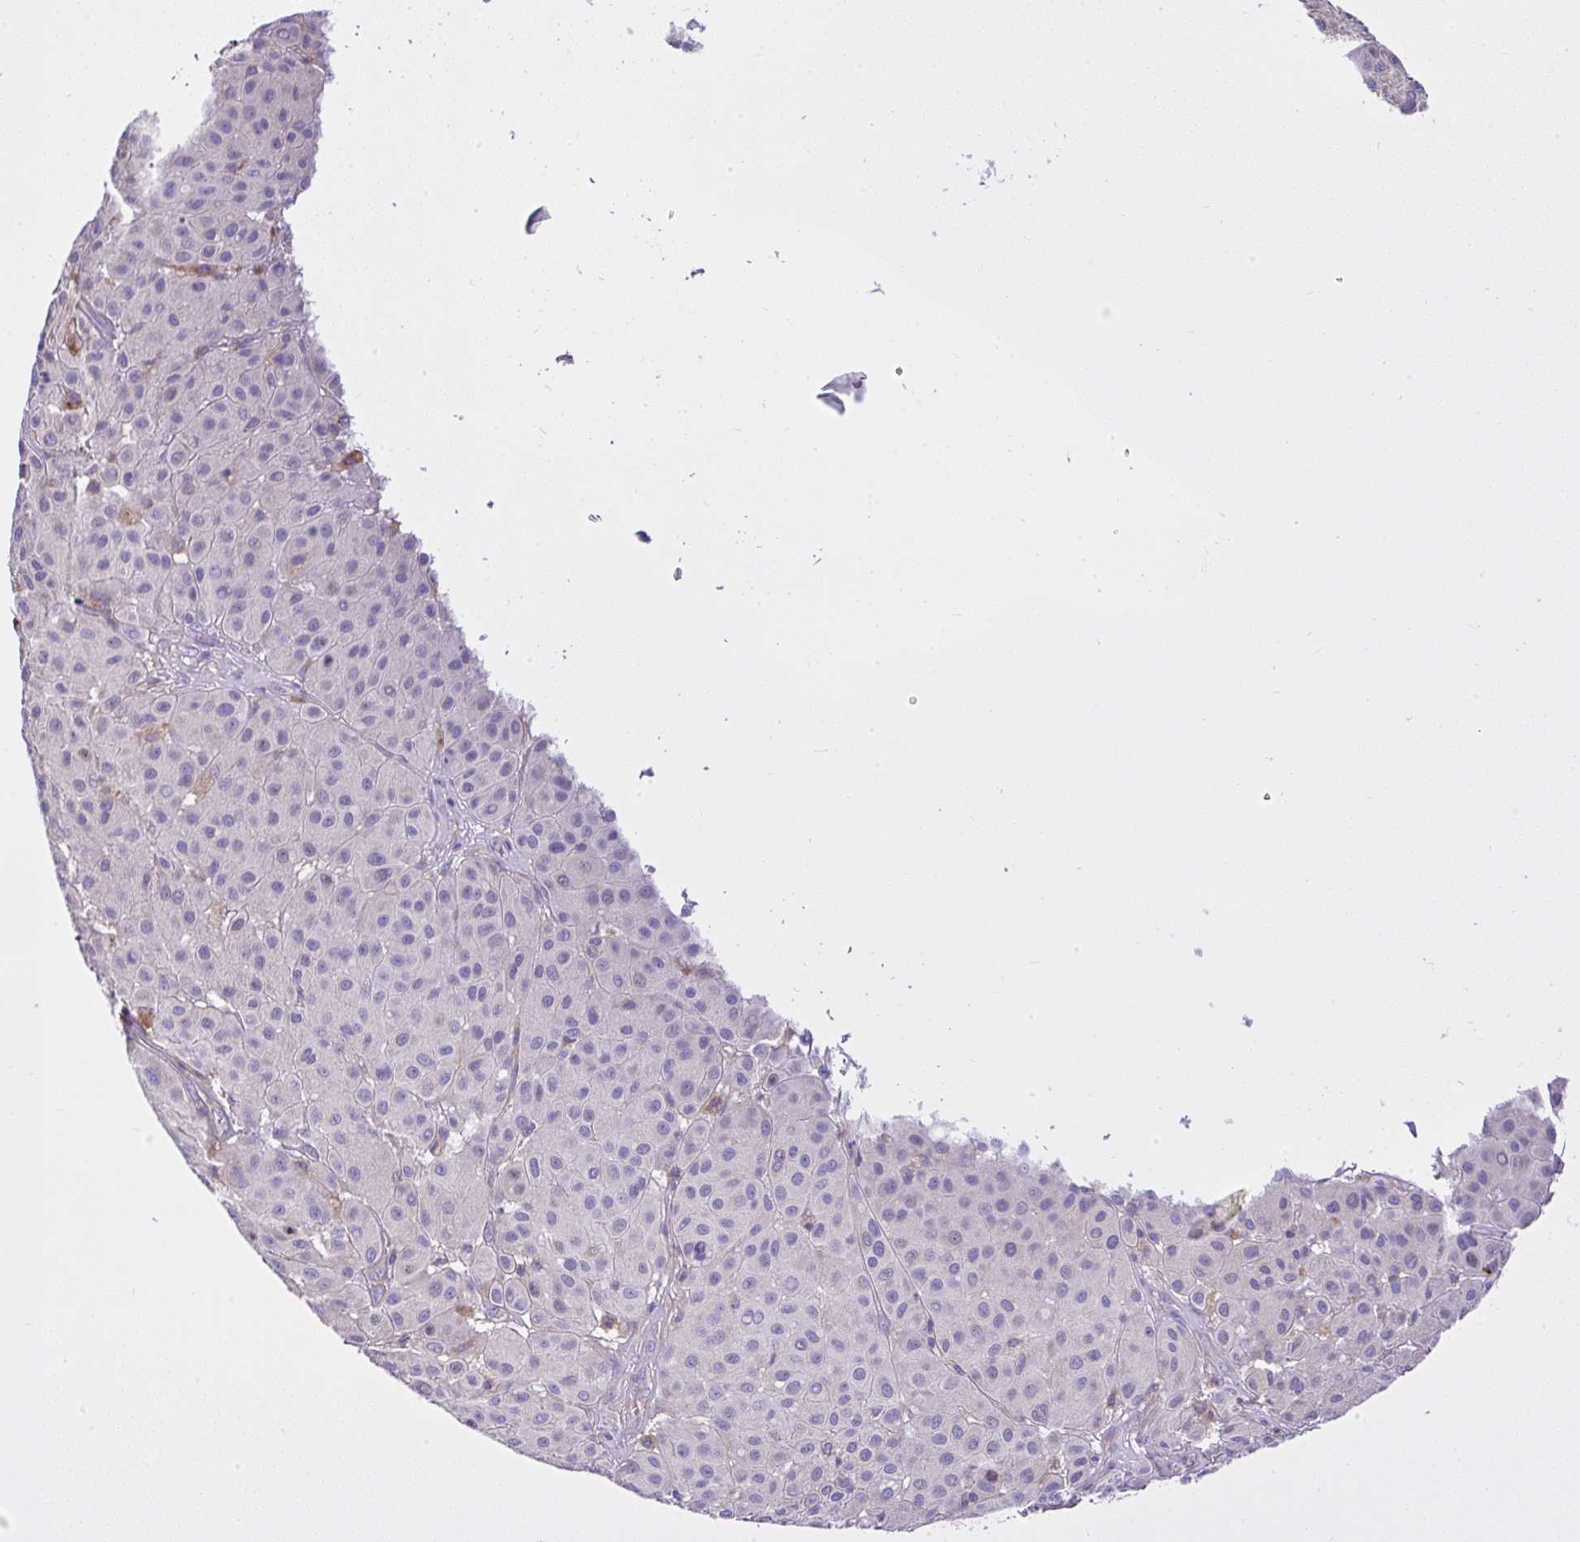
{"staining": {"intensity": "negative", "quantity": "none", "location": "none"}, "tissue": "melanoma", "cell_type": "Tumor cells", "image_type": "cancer", "snomed": [{"axis": "morphology", "description": "Malignant melanoma, Metastatic site"}, {"axis": "topography", "description": "Smooth muscle"}], "caption": "High magnification brightfield microscopy of malignant melanoma (metastatic site) stained with DAB (brown) and counterstained with hematoxylin (blue): tumor cells show no significant expression. (DAB immunohistochemistry (IHC), high magnification).", "gene": "CCDC142", "patient": {"sex": "male", "age": 41}}